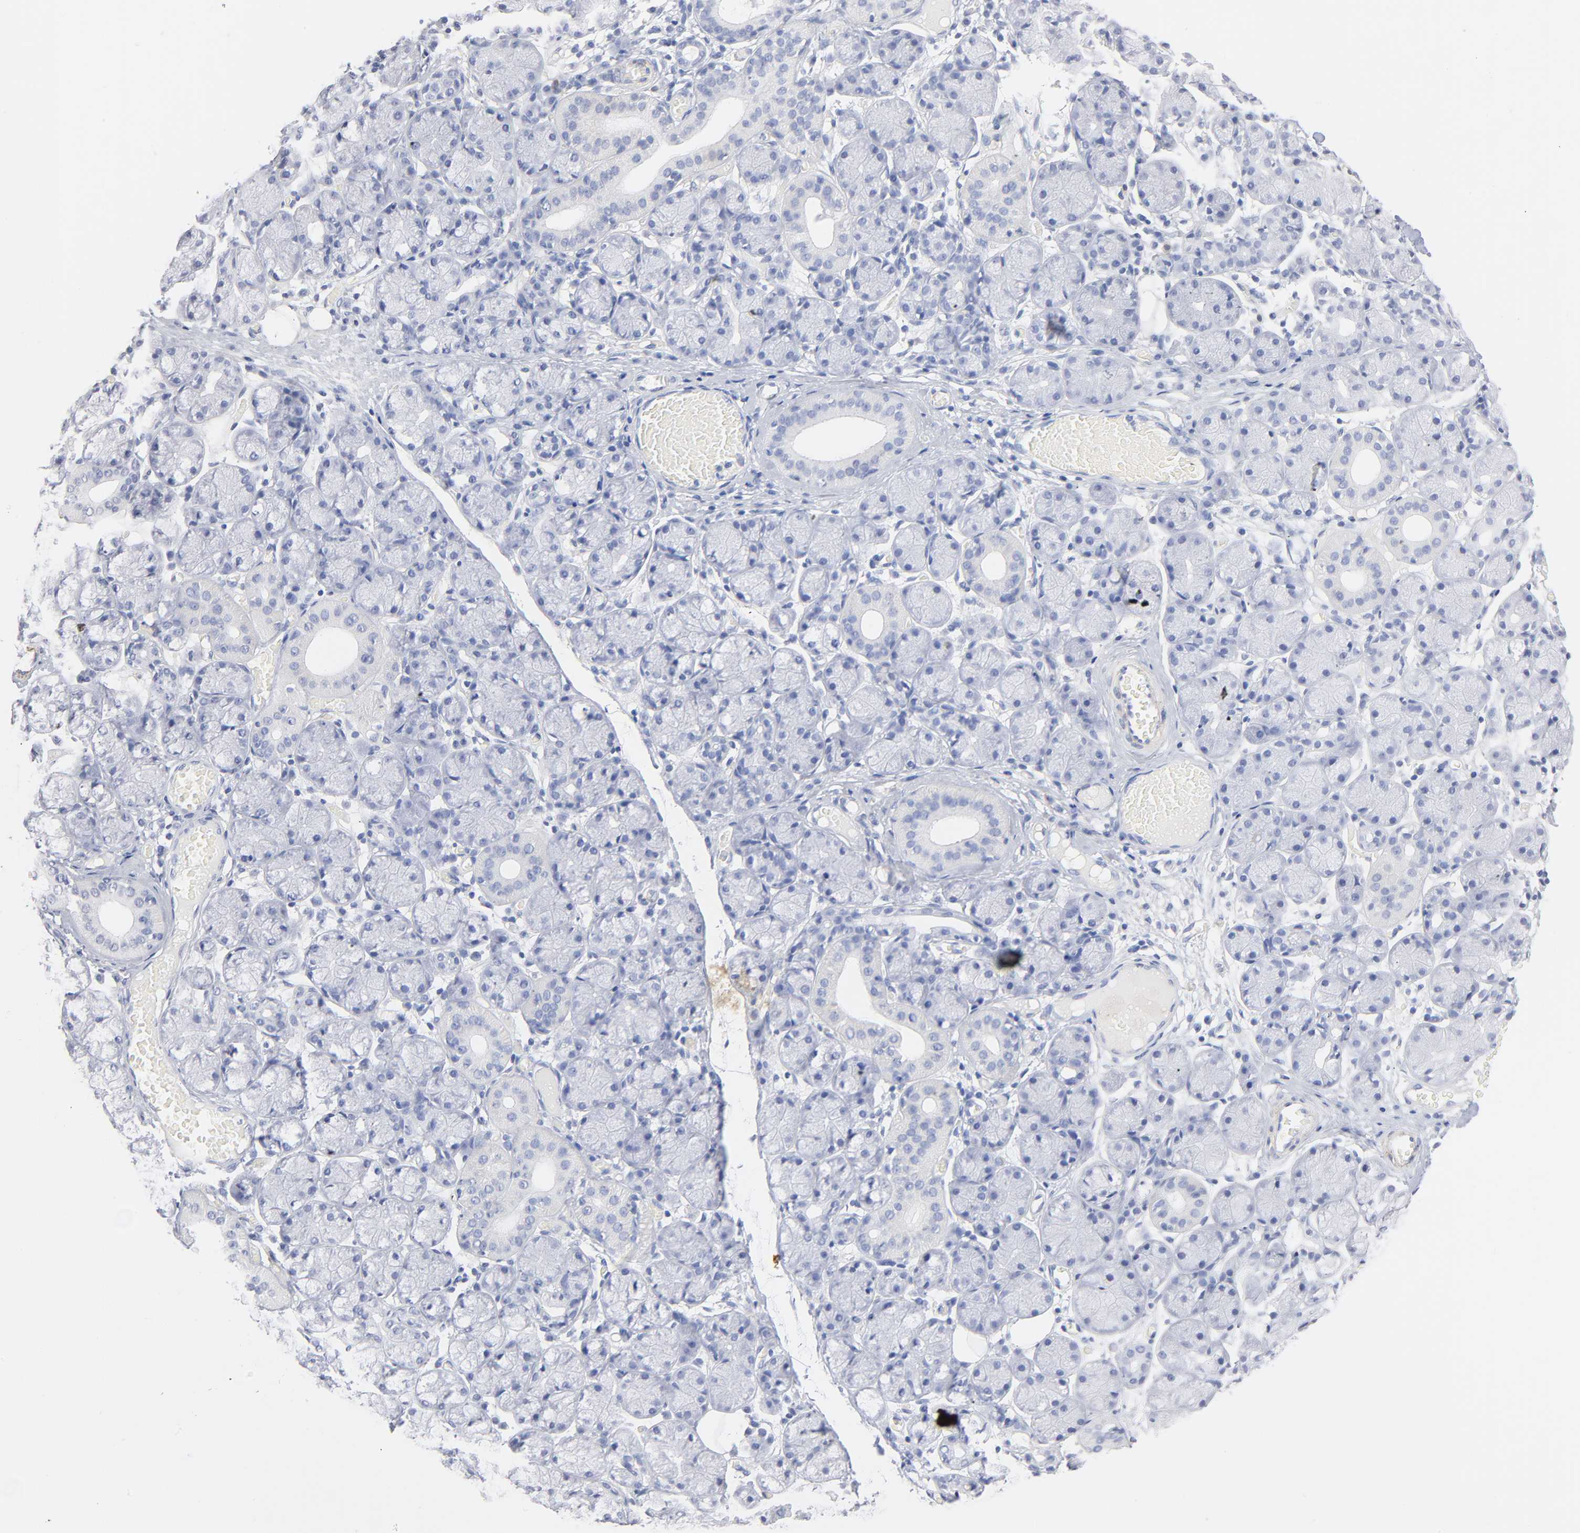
{"staining": {"intensity": "negative", "quantity": "none", "location": "none"}, "tissue": "salivary gland", "cell_type": "Glandular cells", "image_type": "normal", "snomed": [{"axis": "morphology", "description": "Normal tissue, NOS"}, {"axis": "topography", "description": "Salivary gland"}], "caption": "IHC image of unremarkable human salivary gland stained for a protein (brown), which demonstrates no expression in glandular cells.", "gene": "AGTR1", "patient": {"sex": "female", "age": 24}}